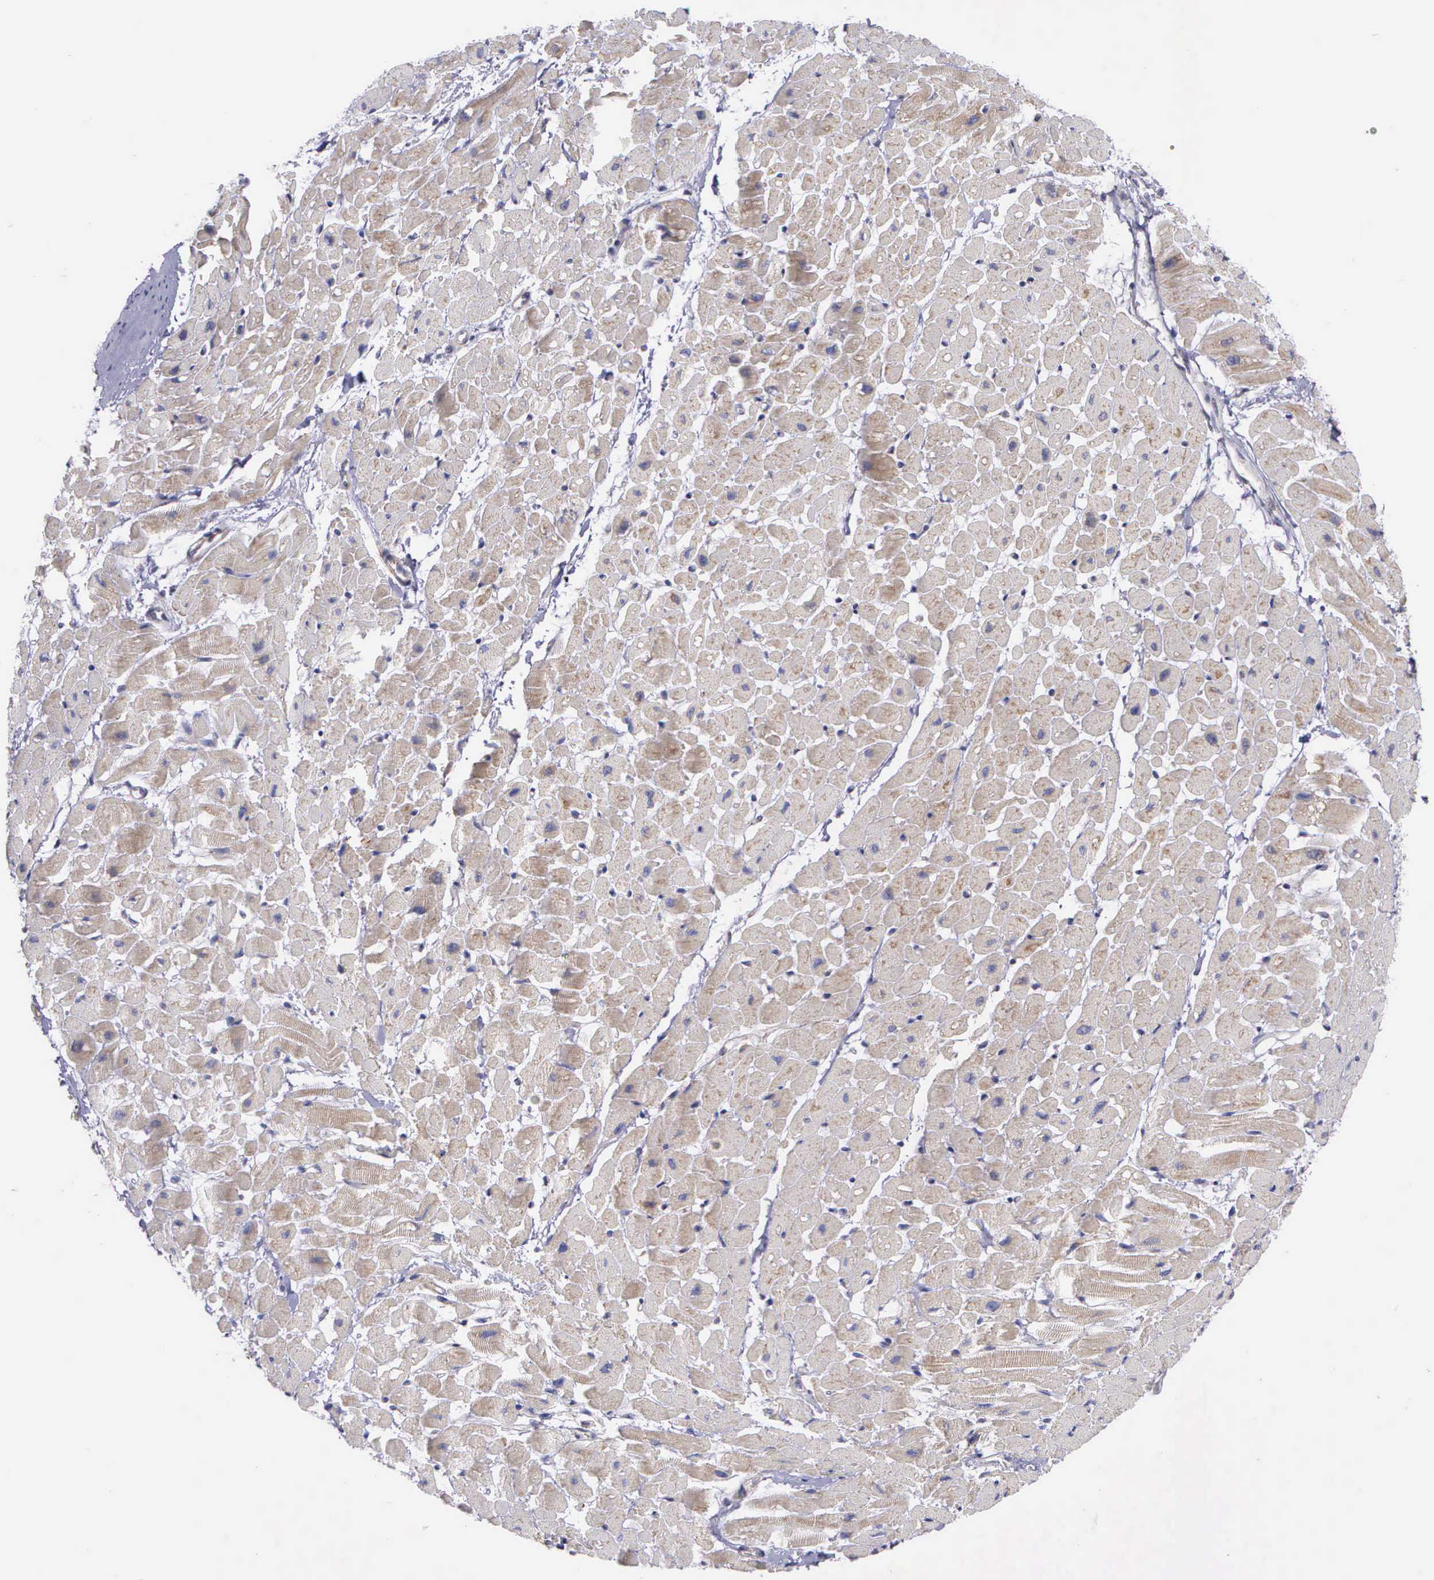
{"staining": {"intensity": "weak", "quantity": ">75%", "location": "cytoplasmic/membranous"}, "tissue": "heart muscle", "cell_type": "Cardiomyocytes", "image_type": "normal", "snomed": [{"axis": "morphology", "description": "Normal tissue, NOS"}, {"axis": "topography", "description": "Heart"}], "caption": "A photomicrograph showing weak cytoplasmic/membranous positivity in approximately >75% of cardiomyocytes in benign heart muscle, as visualized by brown immunohistochemical staining.", "gene": "SYNJ2BP", "patient": {"sex": "male", "age": 45}}